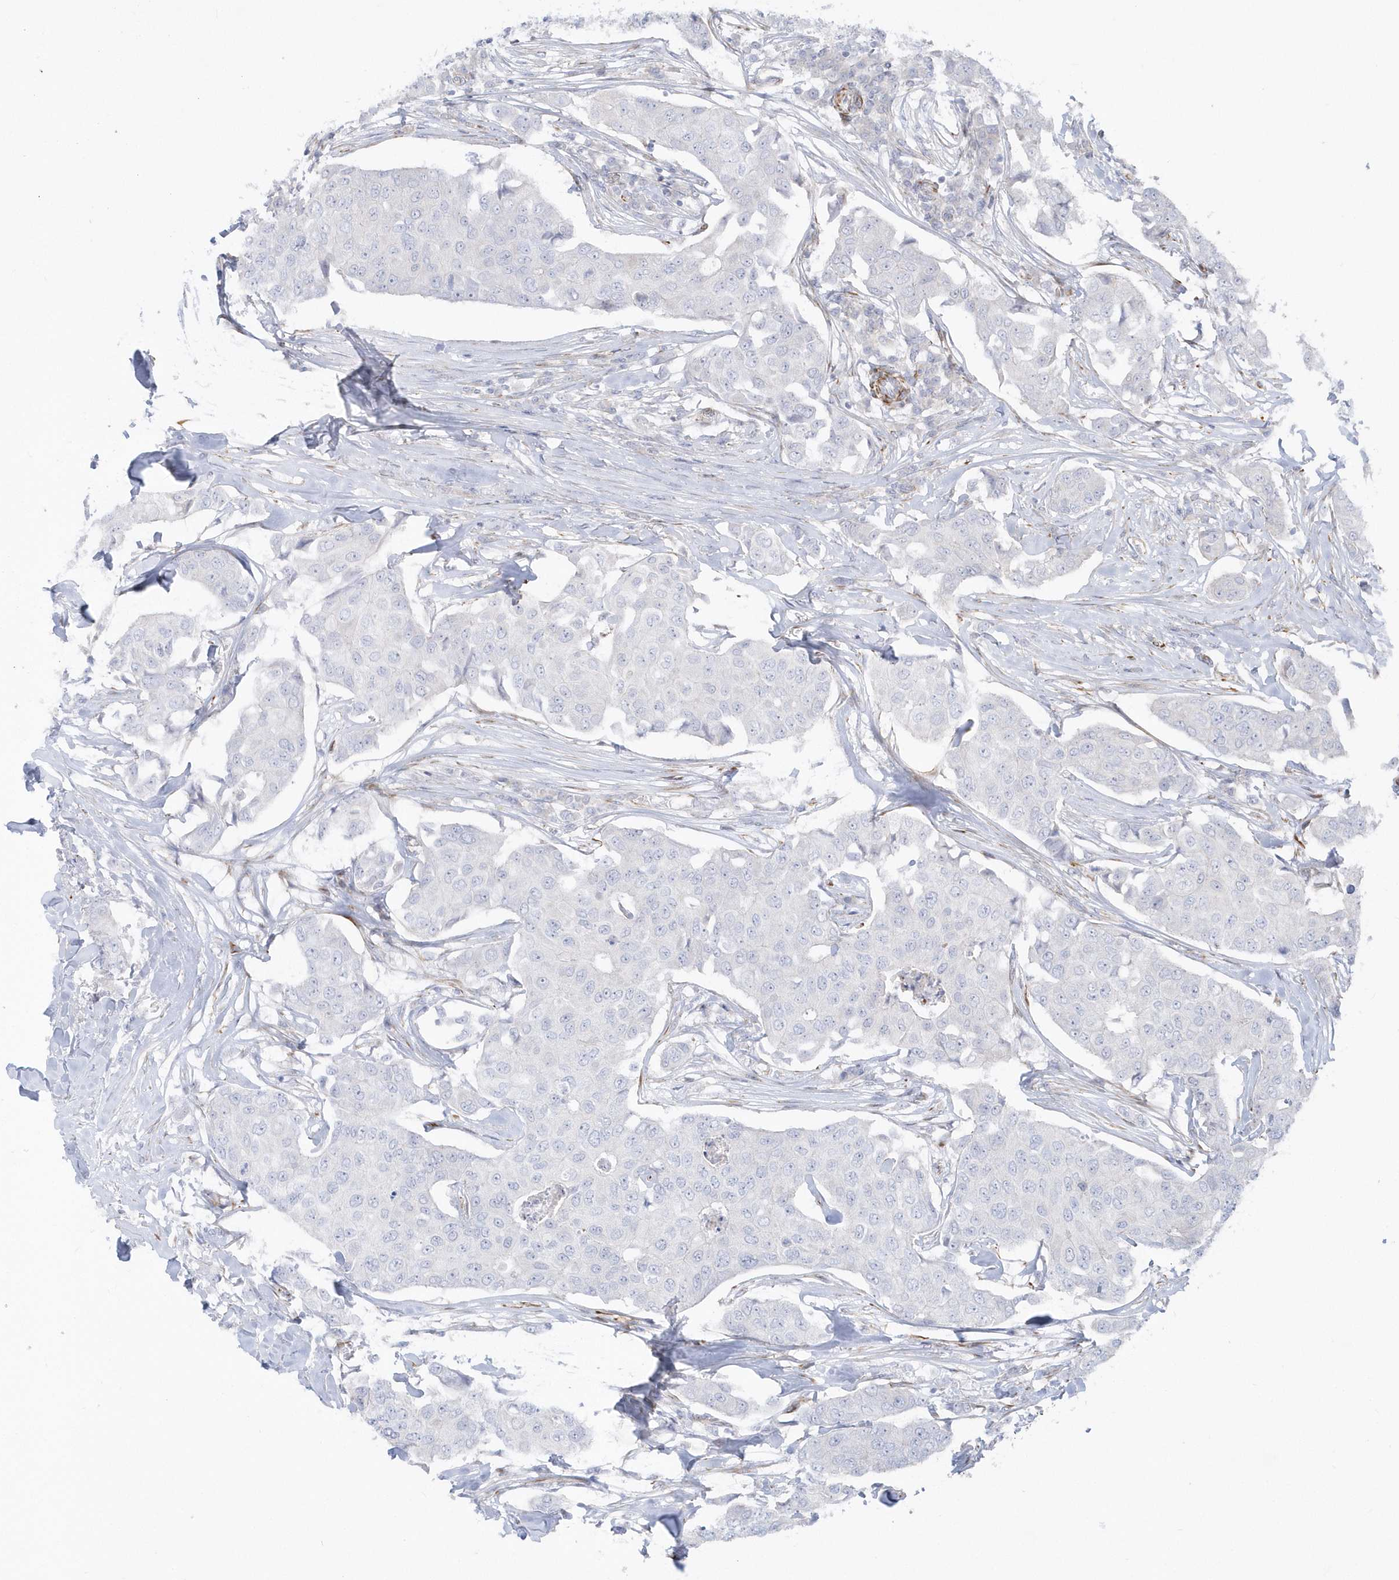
{"staining": {"intensity": "negative", "quantity": "none", "location": "none"}, "tissue": "breast cancer", "cell_type": "Tumor cells", "image_type": "cancer", "snomed": [{"axis": "morphology", "description": "Duct carcinoma"}, {"axis": "topography", "description": "Breast"}], "caption": "The immunohistochemistry micrograph has no significant staining in tumor cells of invasive ductal carcinoma (breast) tissue. (Immunohistochemistry (ihc), brightfield microscopy, high magnification).", "gene": "PPIL6", "patient": {"sex": "female", "age": 80}}